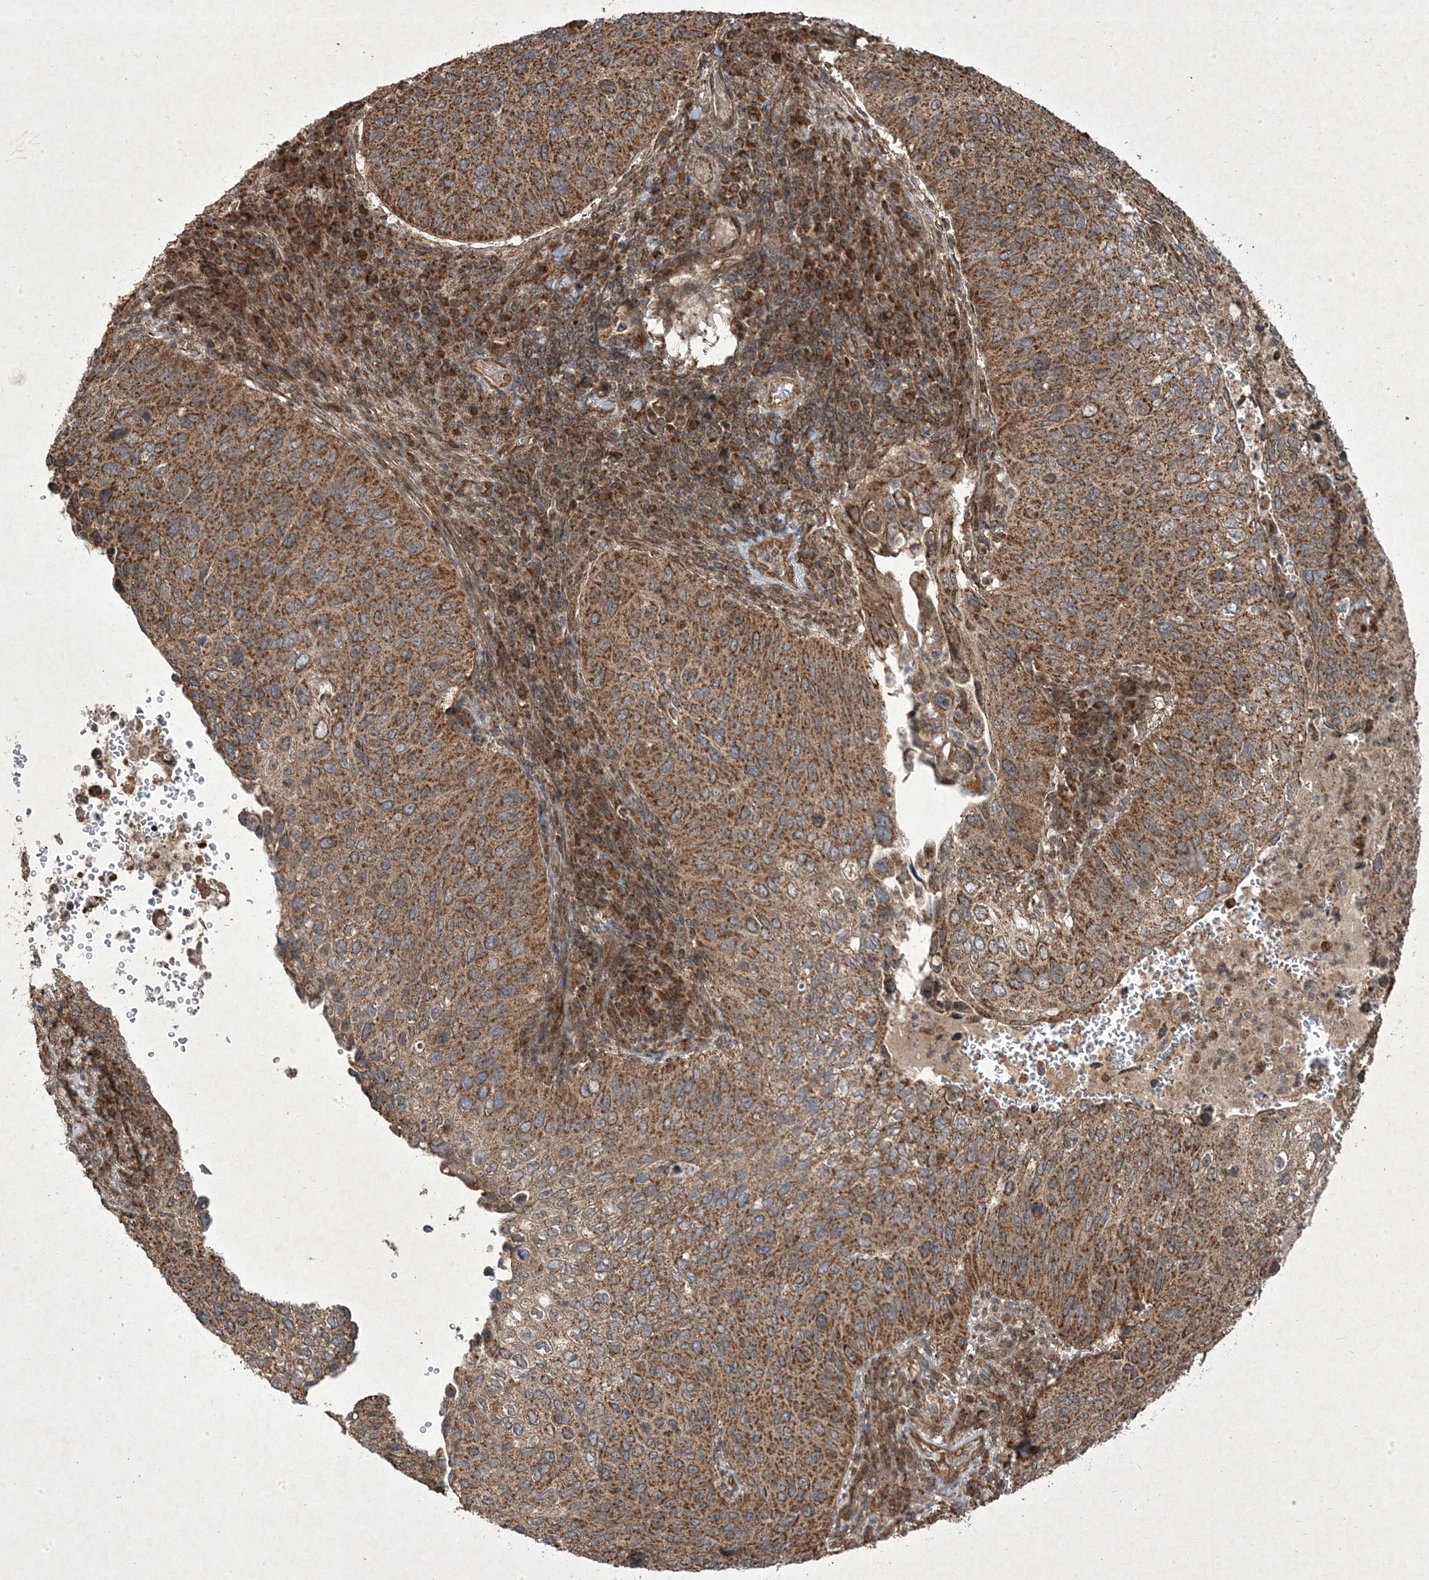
{"staining": {"intensity": "moderate", "quantity": ">75%", "location": "cytoplasmic/membranous"}, "tissue": "cervical cancer", "cell_type": "Tumor cells", "image_type": "cancer", "snomed": [{"axis": "morphology", "description": "Squamous cell carcinoma, NOS"}, {"axis": "topography", "description": "Cervix"}], "caption": "Human cervical squamous cell carcinoma stained for a protein (brown) displays moderate cytoplasmic/membranous positive staining in approximately >75% of tumor cells.", "gene": "PLEKHM2", "patient": {"sex": "female", "age": 38}}